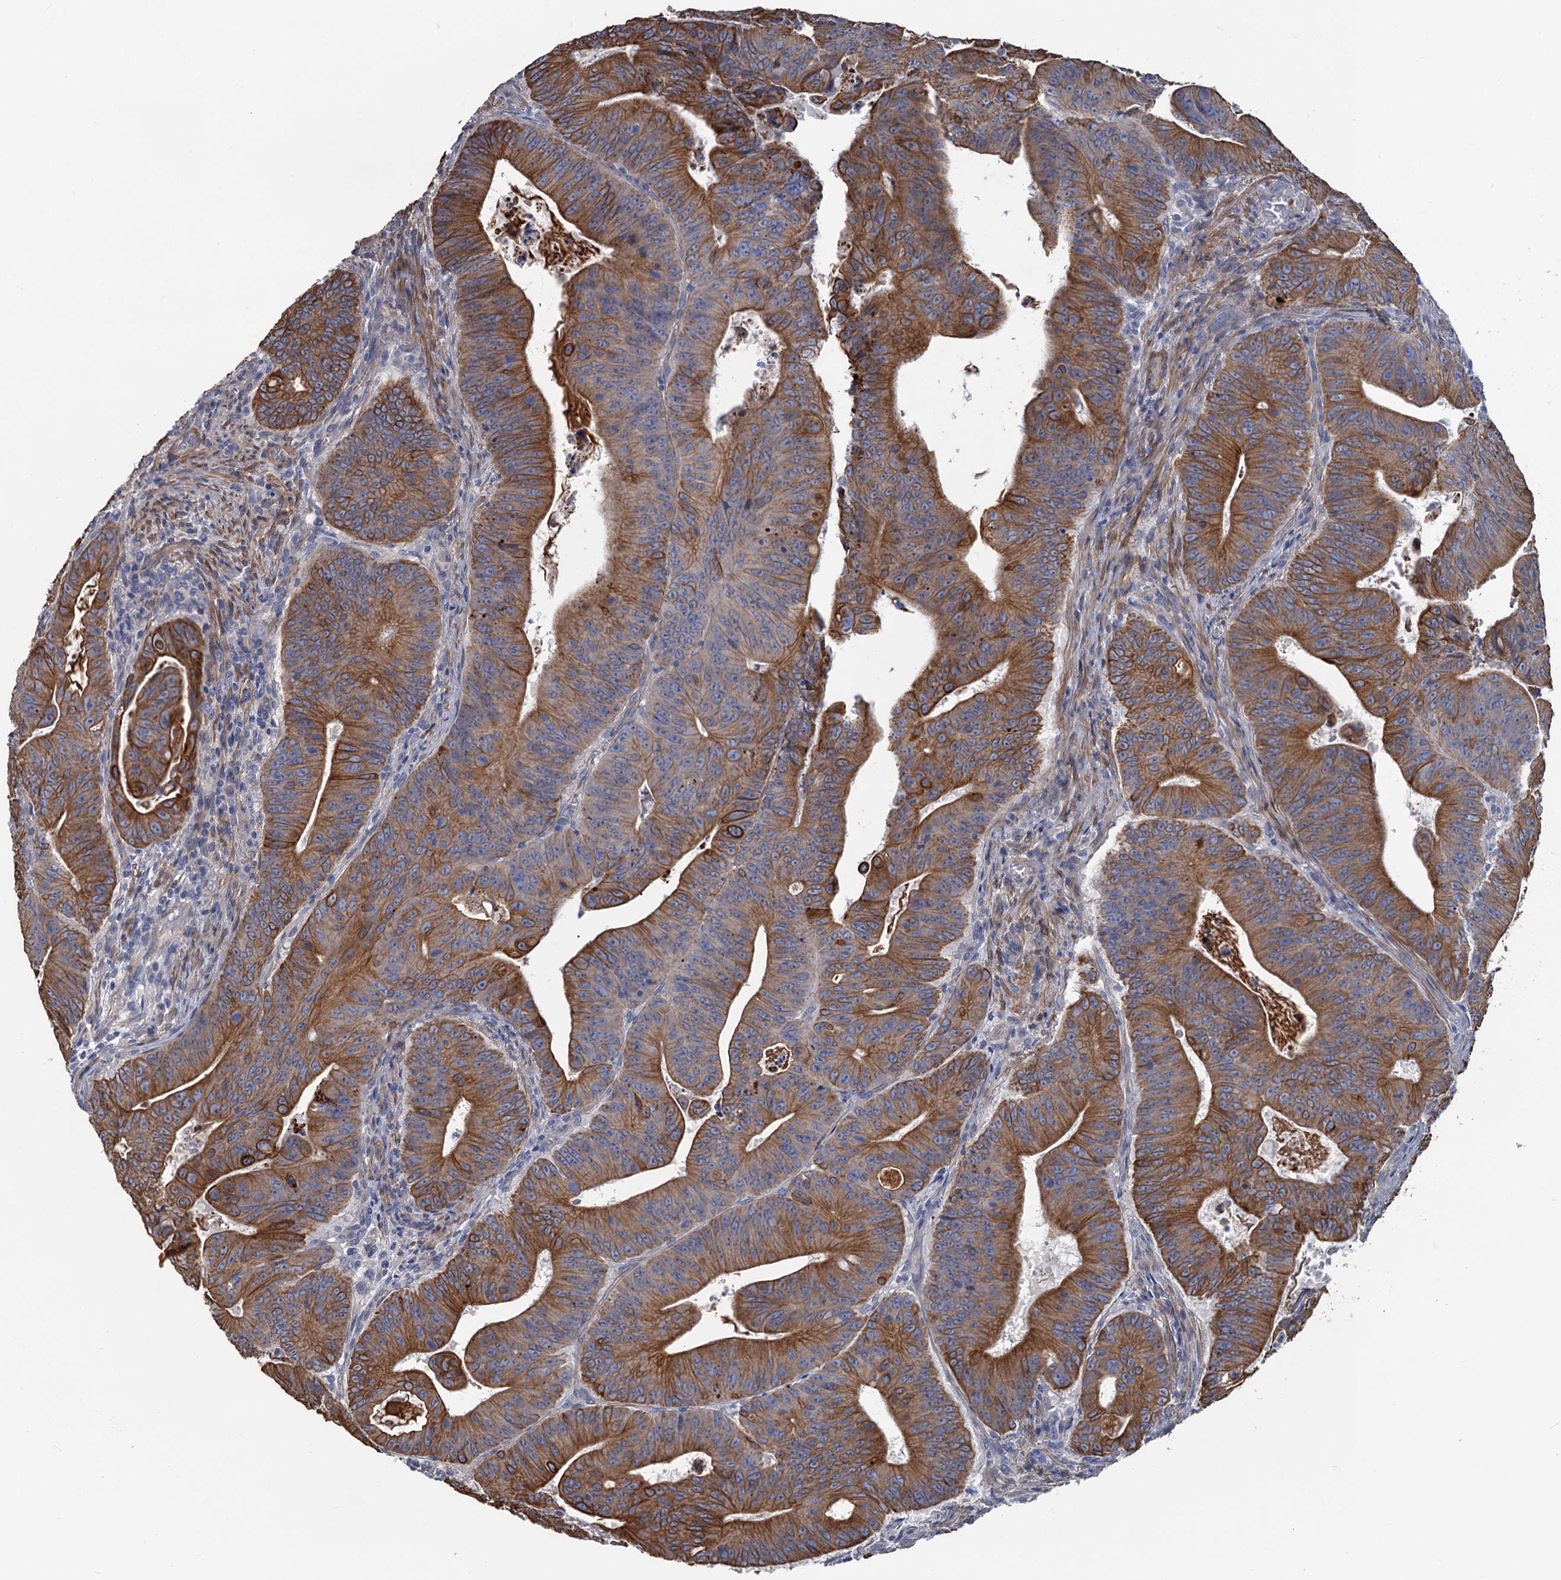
{"staining": {"intensity": "strong", "quantity": ">75%", "location": "cytoplasmic/membranous"}, "tissue": "colorectal cancer", "cell_type": "Tumor cells", "image_type": "cancer", "snomed": [{"axis": "morphology", "description": "Adenocarcinoma, NOS"}, {"axis": "topography", "description": "Rectum"}], "caption": "IHC staining of colorectal adenocarcinoma, which shows high levels of strong cytoplasmic/membranous positivity in about >75% of tumor cells indicating strong cytoplasmic/membranous protein positivity. The staining was performed using DAB (3,3'-diaminobenzidine) (brown) for protein detection and nuclei were counterstained in hematoxylin (blue).", "gene": "SMCO3", "patient": {"sex": "female", "age": 75}}